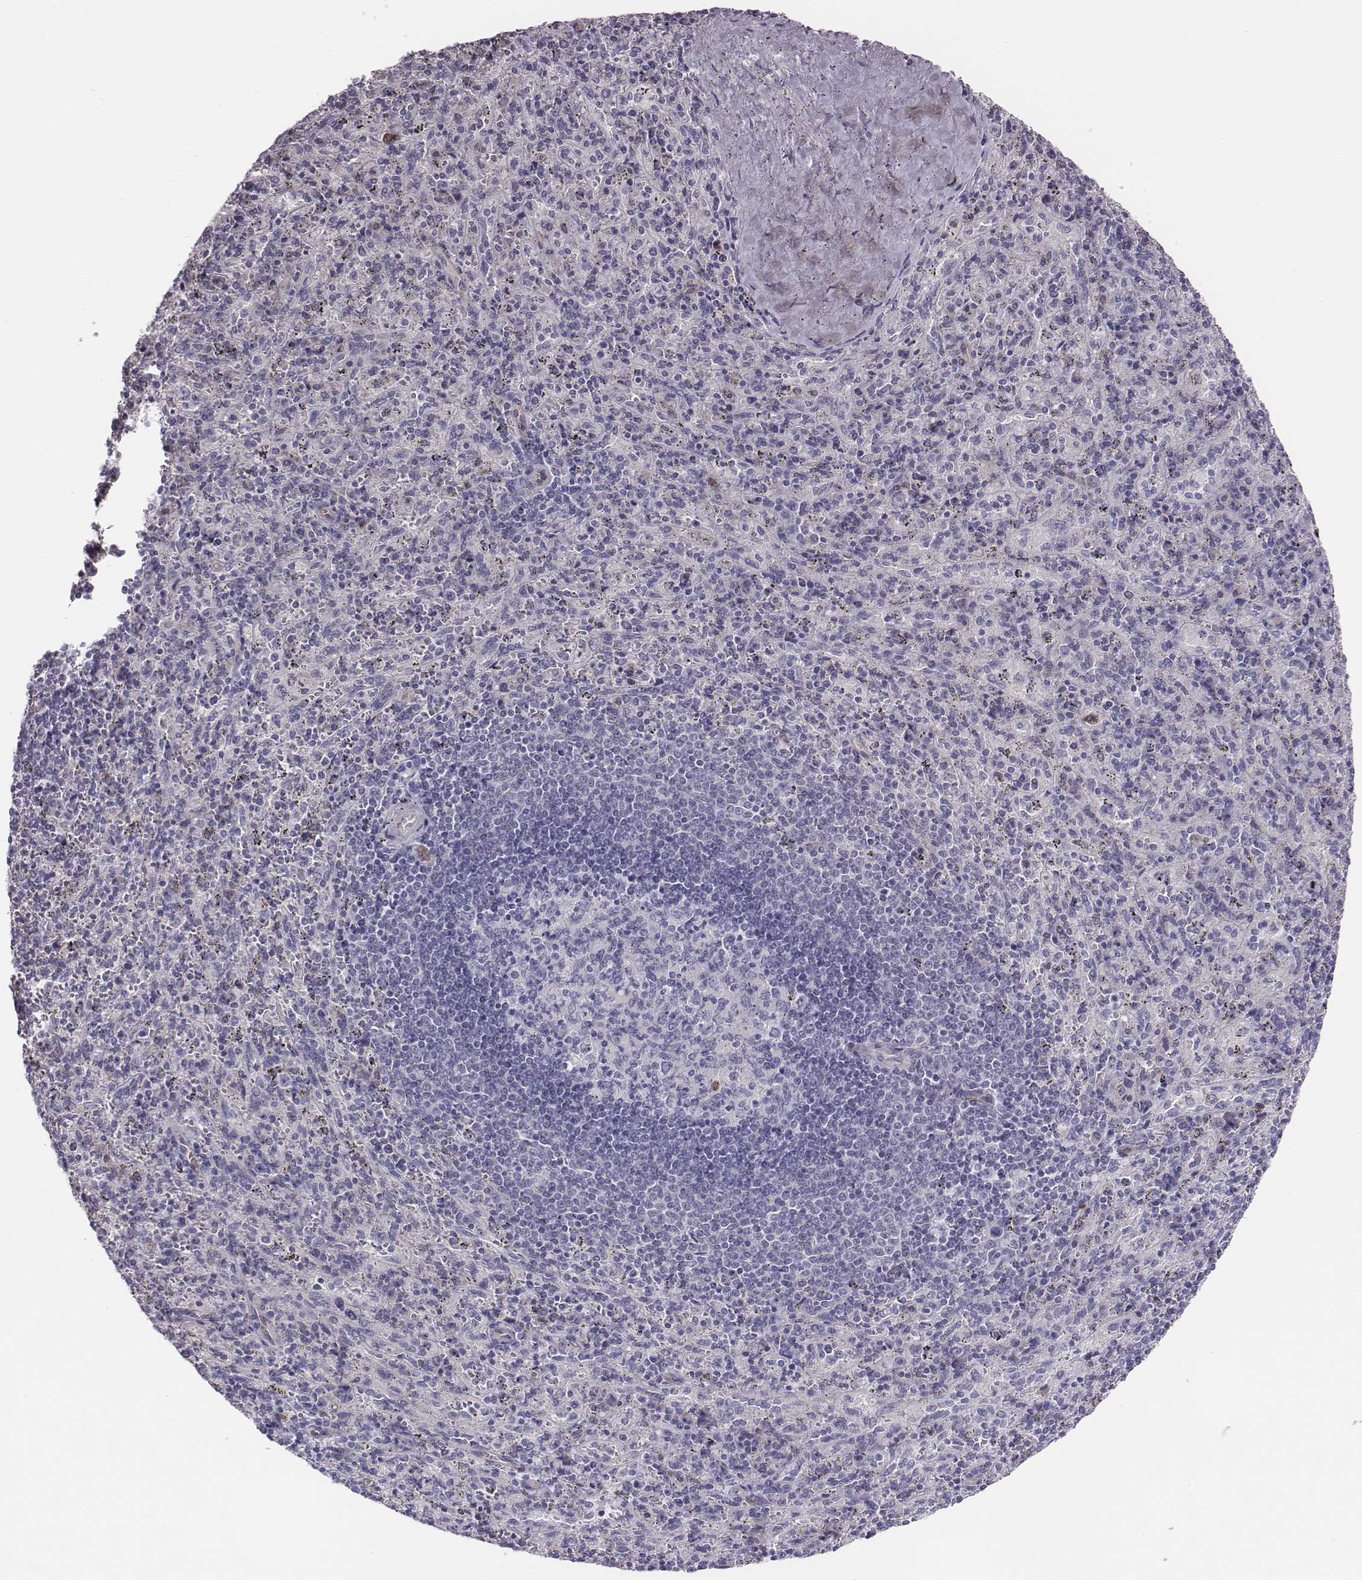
{"staining": {"intensity": "negative", "quantity": "none", "location": "none"}, "tissue": "spleen", "cell_type": "Cells in red pulp", "image_type": "normal", "snomed": [{"axis": "morphology", "description": "Normal tissue, NOS"}, {"axis": "topography", "description": "Spleen"}], "caption": "A high-resolution image shows immunohistochemistry (IHC) staining of unremarkable spleen, which demonstrates no significant staining in cells in red pulp. Brightfield microscopy of immunohistochemistry stained with DAB (brown) and hematoxylin (blue), captured at high magnification.", "gene": "CACNG4", "patient": {"sex": "male", "age": 57}}